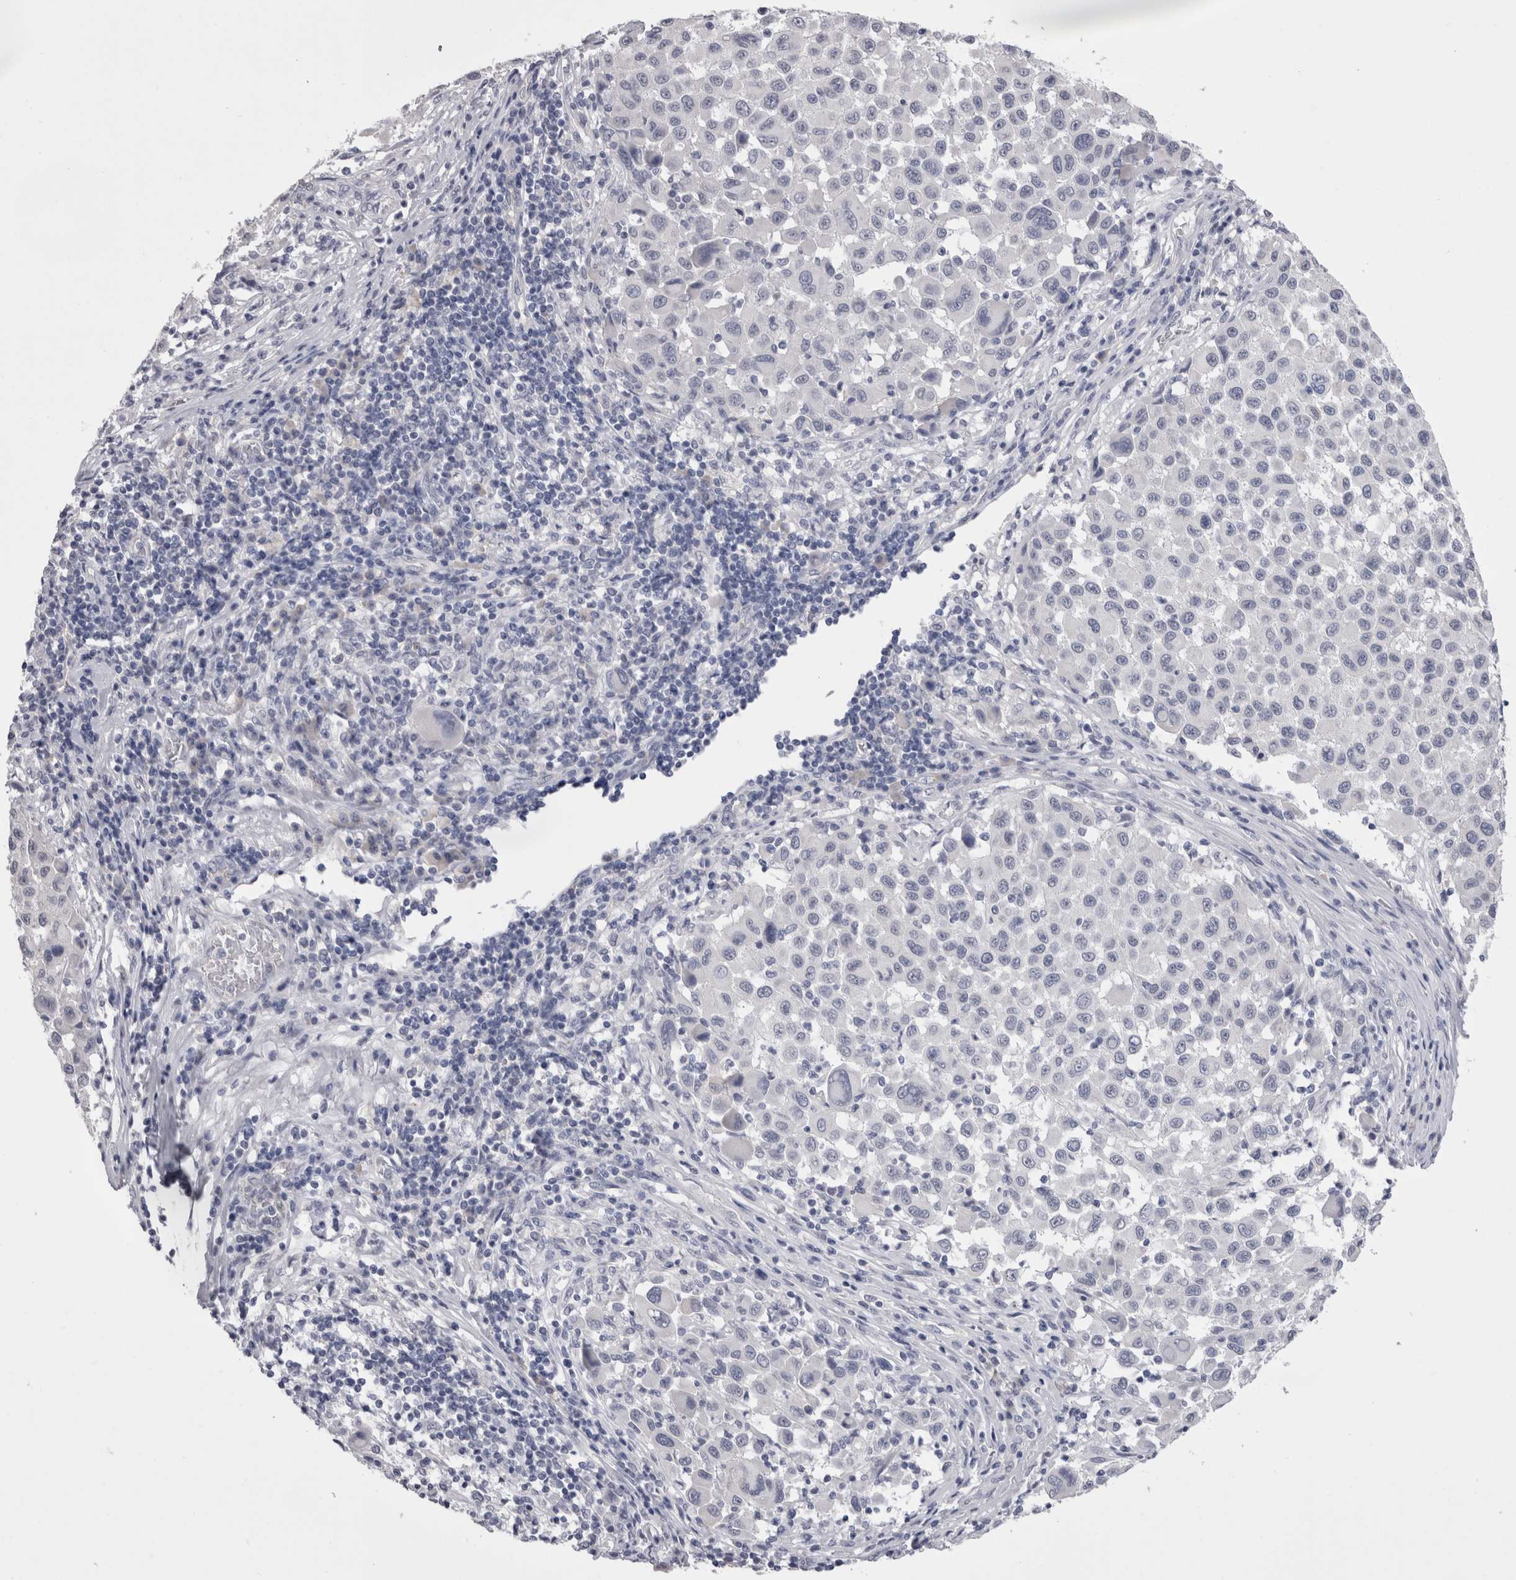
{"staining": {"intensity": "negative", "quantity": "none", "location": "none"}, "tissue": "melanoma", "cell_type": "Tumor cells", "image_type": "cancer", "snomed": [{"axis": "morphology", "description": "Malignant melanoma, Metastatic site"}, {"axis": "topography", "description": "Lymph node"}], "caption": "There is no significant expression in tumor cells of malignant melanoma (metastatic site). Nuclei are stained in blue.", "gene": "CDHR5", "patient": {"sex": "male", "age": 61}}